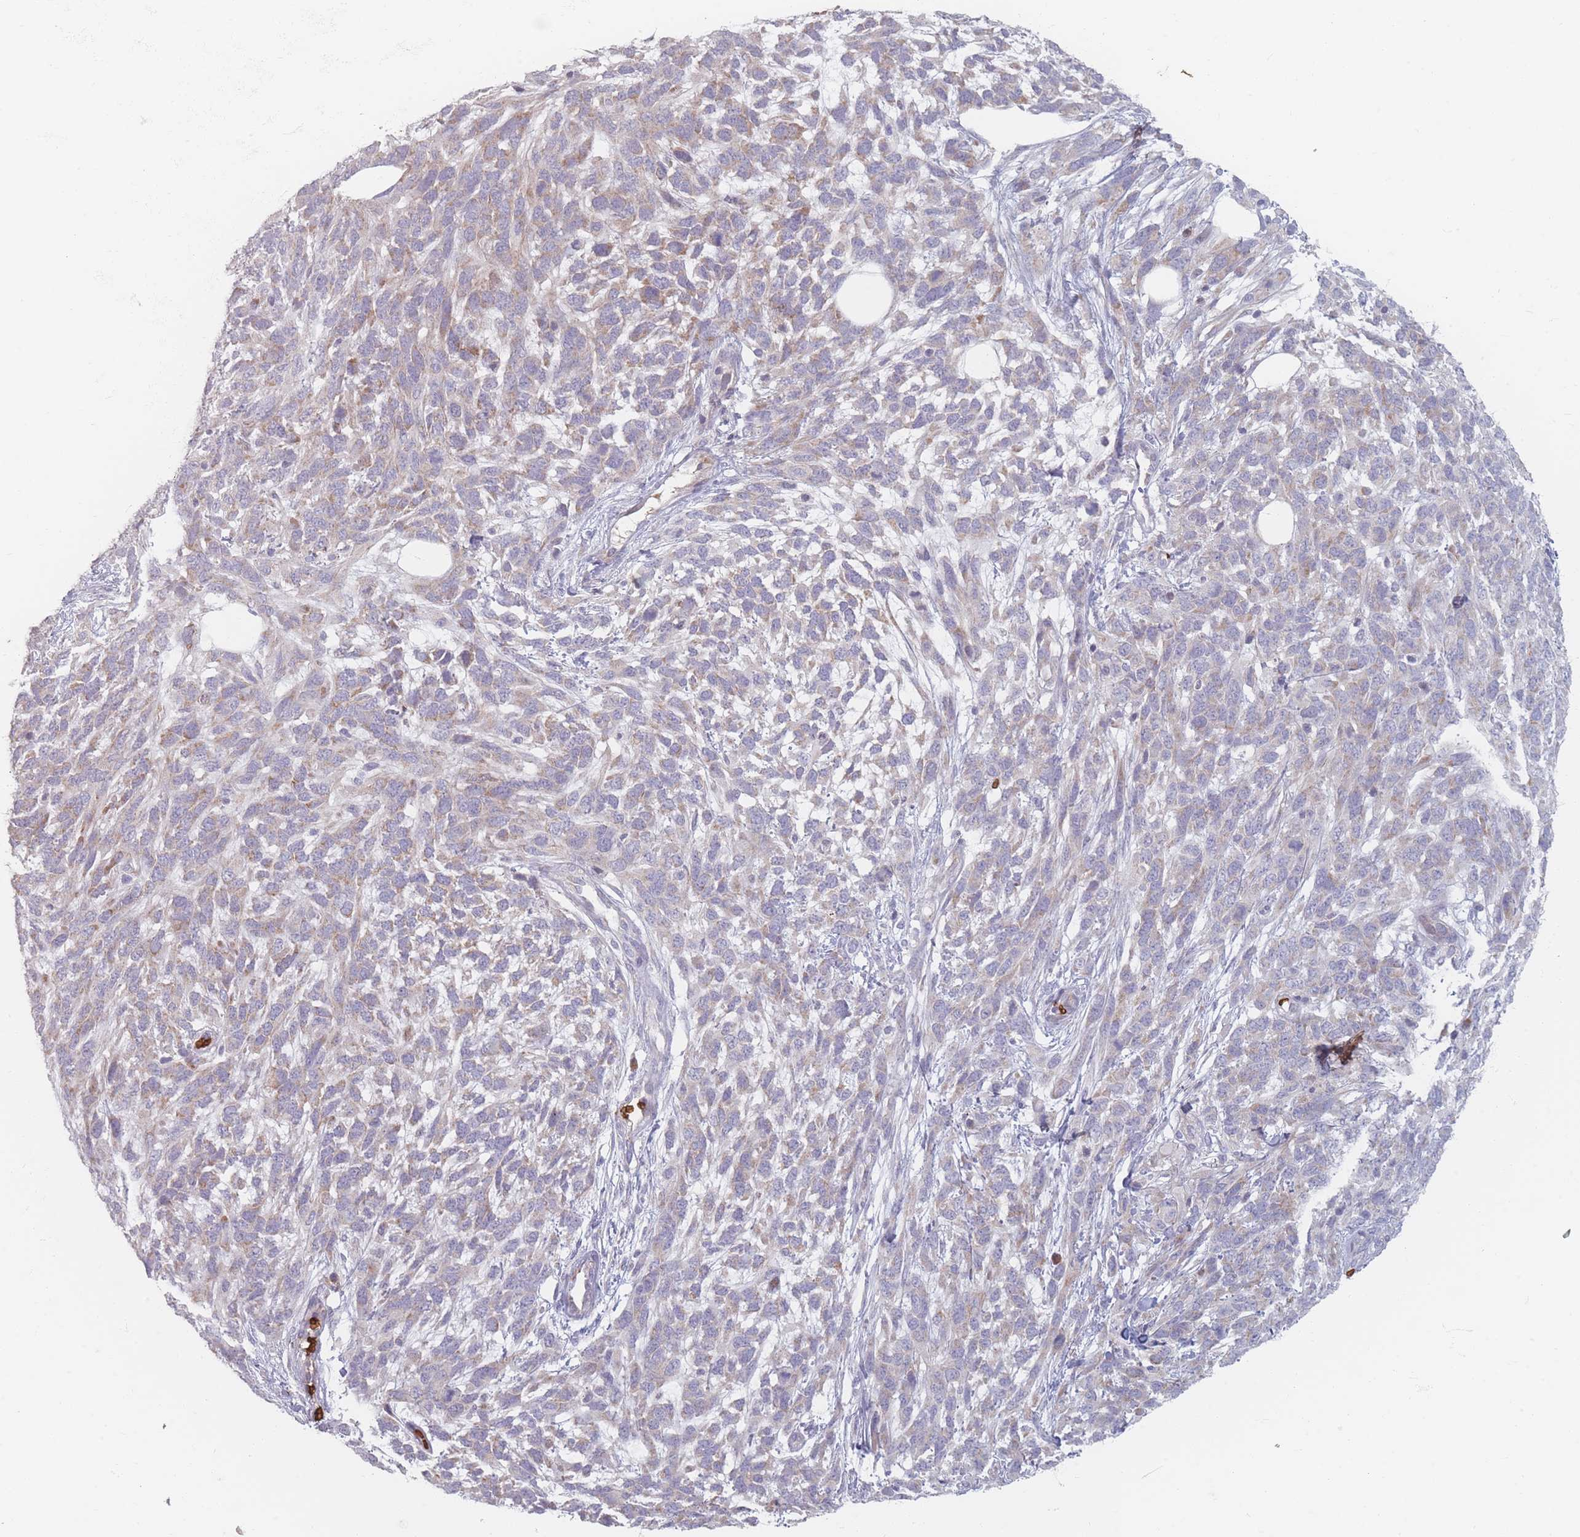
{"staining": {"intensity": "weak", "quantity": "25%-75%", "location": "cytoplasmic/membranous"}, "tissue": "melanoma", "cell_type": "Tumor cells", "image_type": "cancer", "snomed": [{"axis": "morphology", "description": "Normal morphology"}, {"axis": "morphology", "description": "Malignant melanoma, NOS"}, {"axis": "topography", "description": "Skin"}], "caption": "Immunohistochemical staining of malignant melanoma reveals low levels of weak cytoplasmic/membranous positivity in approximately 25%-75% of tumor cells. (IHC, brightfield microscopy, high magnification).", "gene": "SLC2A6", "patient": {"sex": "female", "age": 72}}